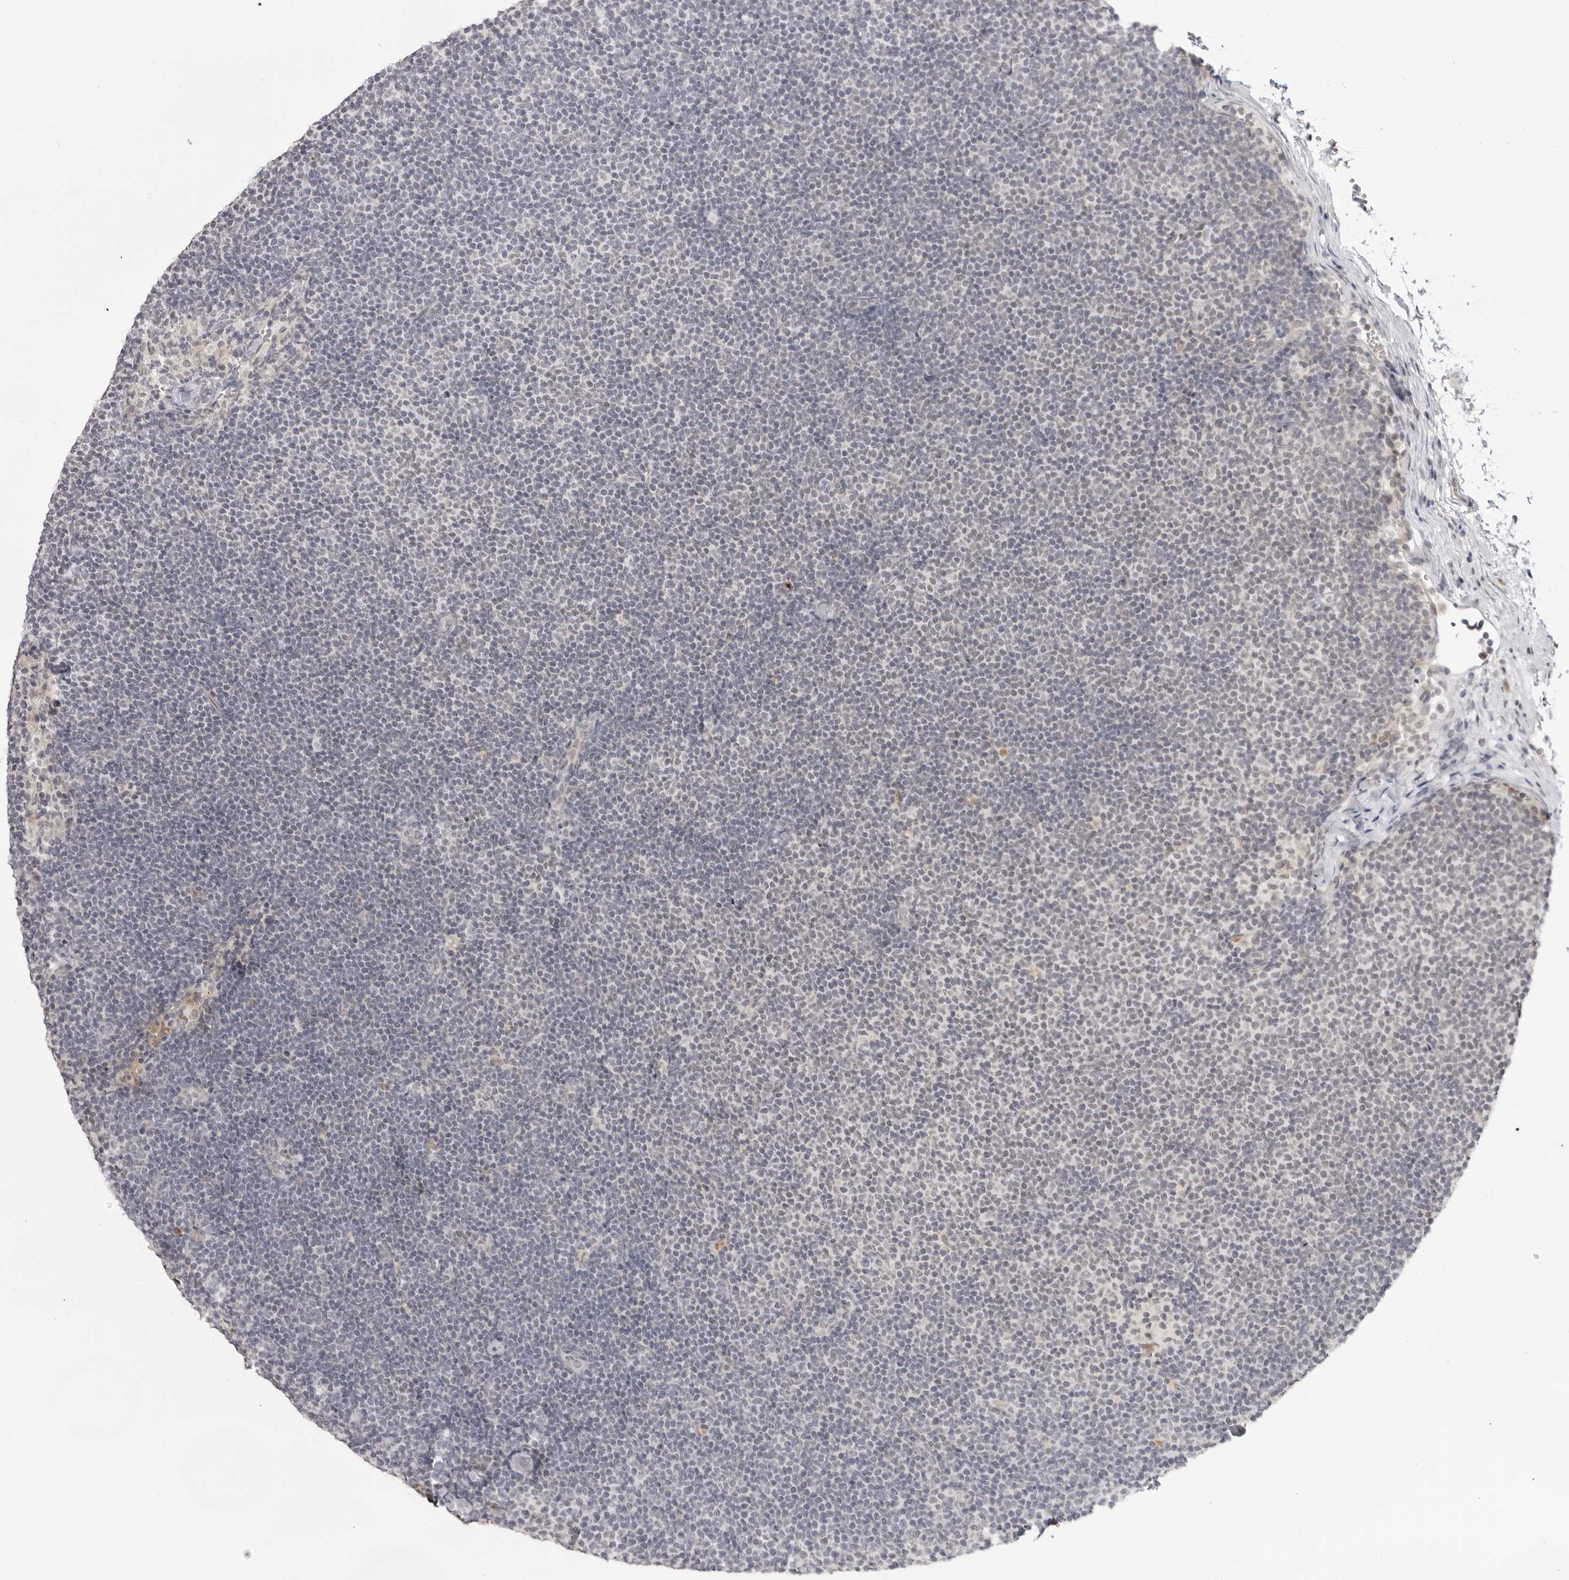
{"staining": {"intensity": "negative", "quantity": "none", "location": "none"}, "tissue": "lymphoma", "cell_type": "Tumor cells", "image_type": "cancer", "snomed": [{"axis": "morphology", "description": "Malignant lymphoma, non-Hodgkin's type, Low grade"}, {"axis": "topography", "description": "Lymph node"}], "caption": "DAB (3,3'-diaminobenzidine) immunohistochemical staining of lymphoma demonstrates no significant positivity in tumor cells.", "gene": "ACP6", "patient": {"sex": "female", "age": 53}}